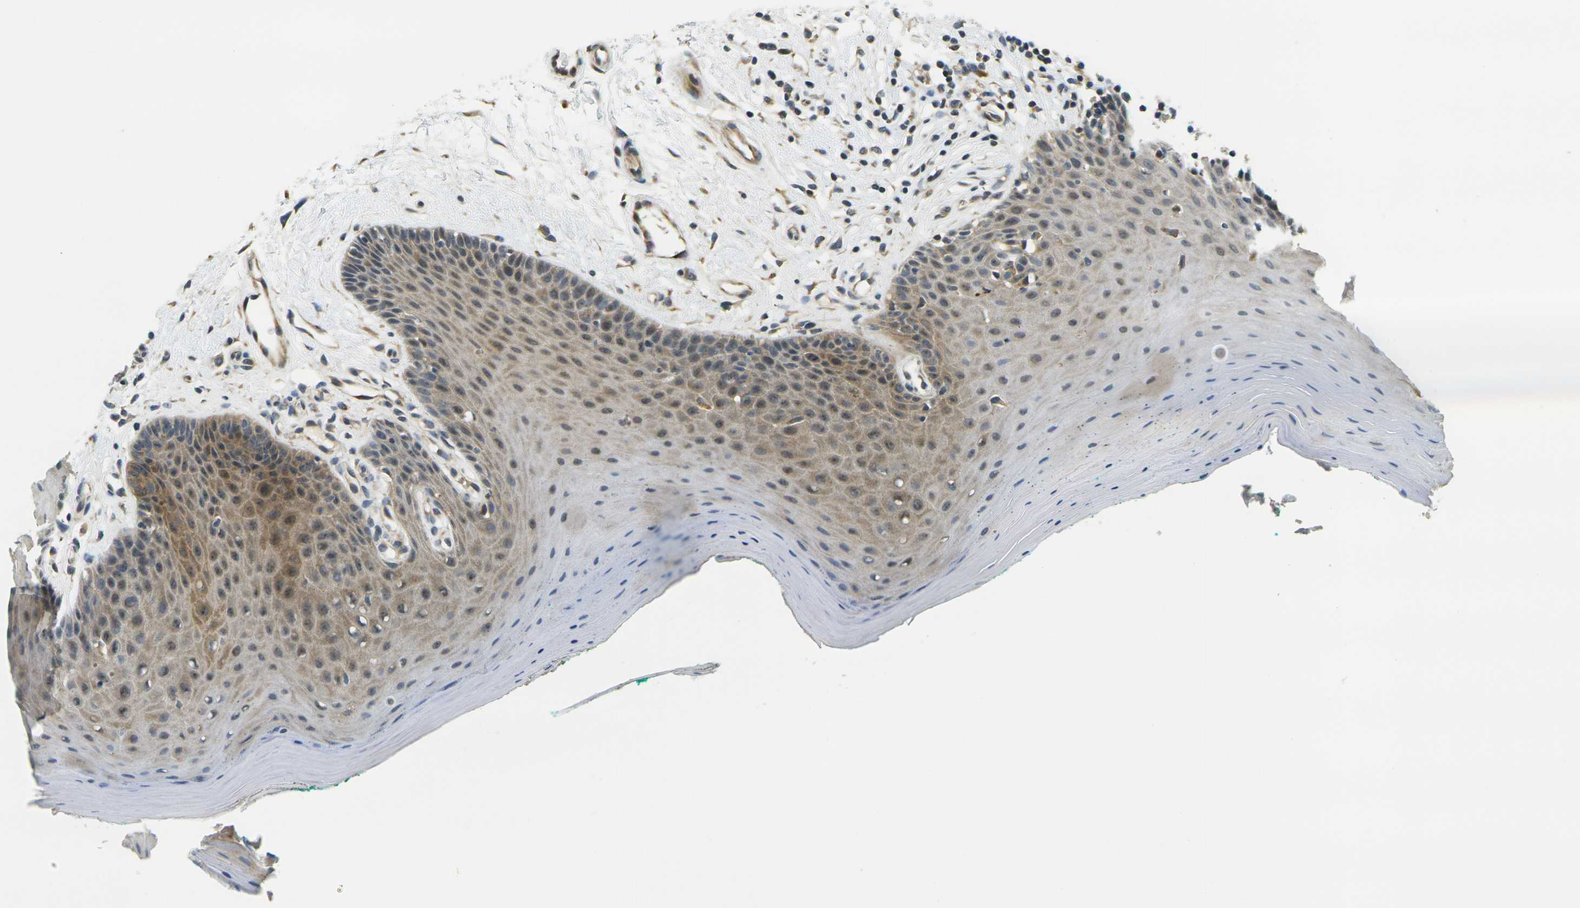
{"staining": {"intensity": "moderate", "quantity": "25%-75%", "location": "cytoplasmic/membranous"}, "tissue": "oral mucosa", "cell_type": "Squamous epithelial cells", "image_type": "normal", "snomed": [{"axis": "morphology", "description": "Normal tissue, NOS"}, {"axis": "topography", "description": "Skeletal muscle"}, {"axis": "topography", "description": "Oral tissue"}], "caption": "Moderate cytoplasmic/membranous protein positivity is present in approximately 25%-75% of squamous epithelial cells in oral mucosa. (DAB (3,3'-diaminobenzidine) = brown stain, brightfield microscopy at high magnification).", "gene": "MINAR2", "patient": {"sex": "male", "age": 58}}